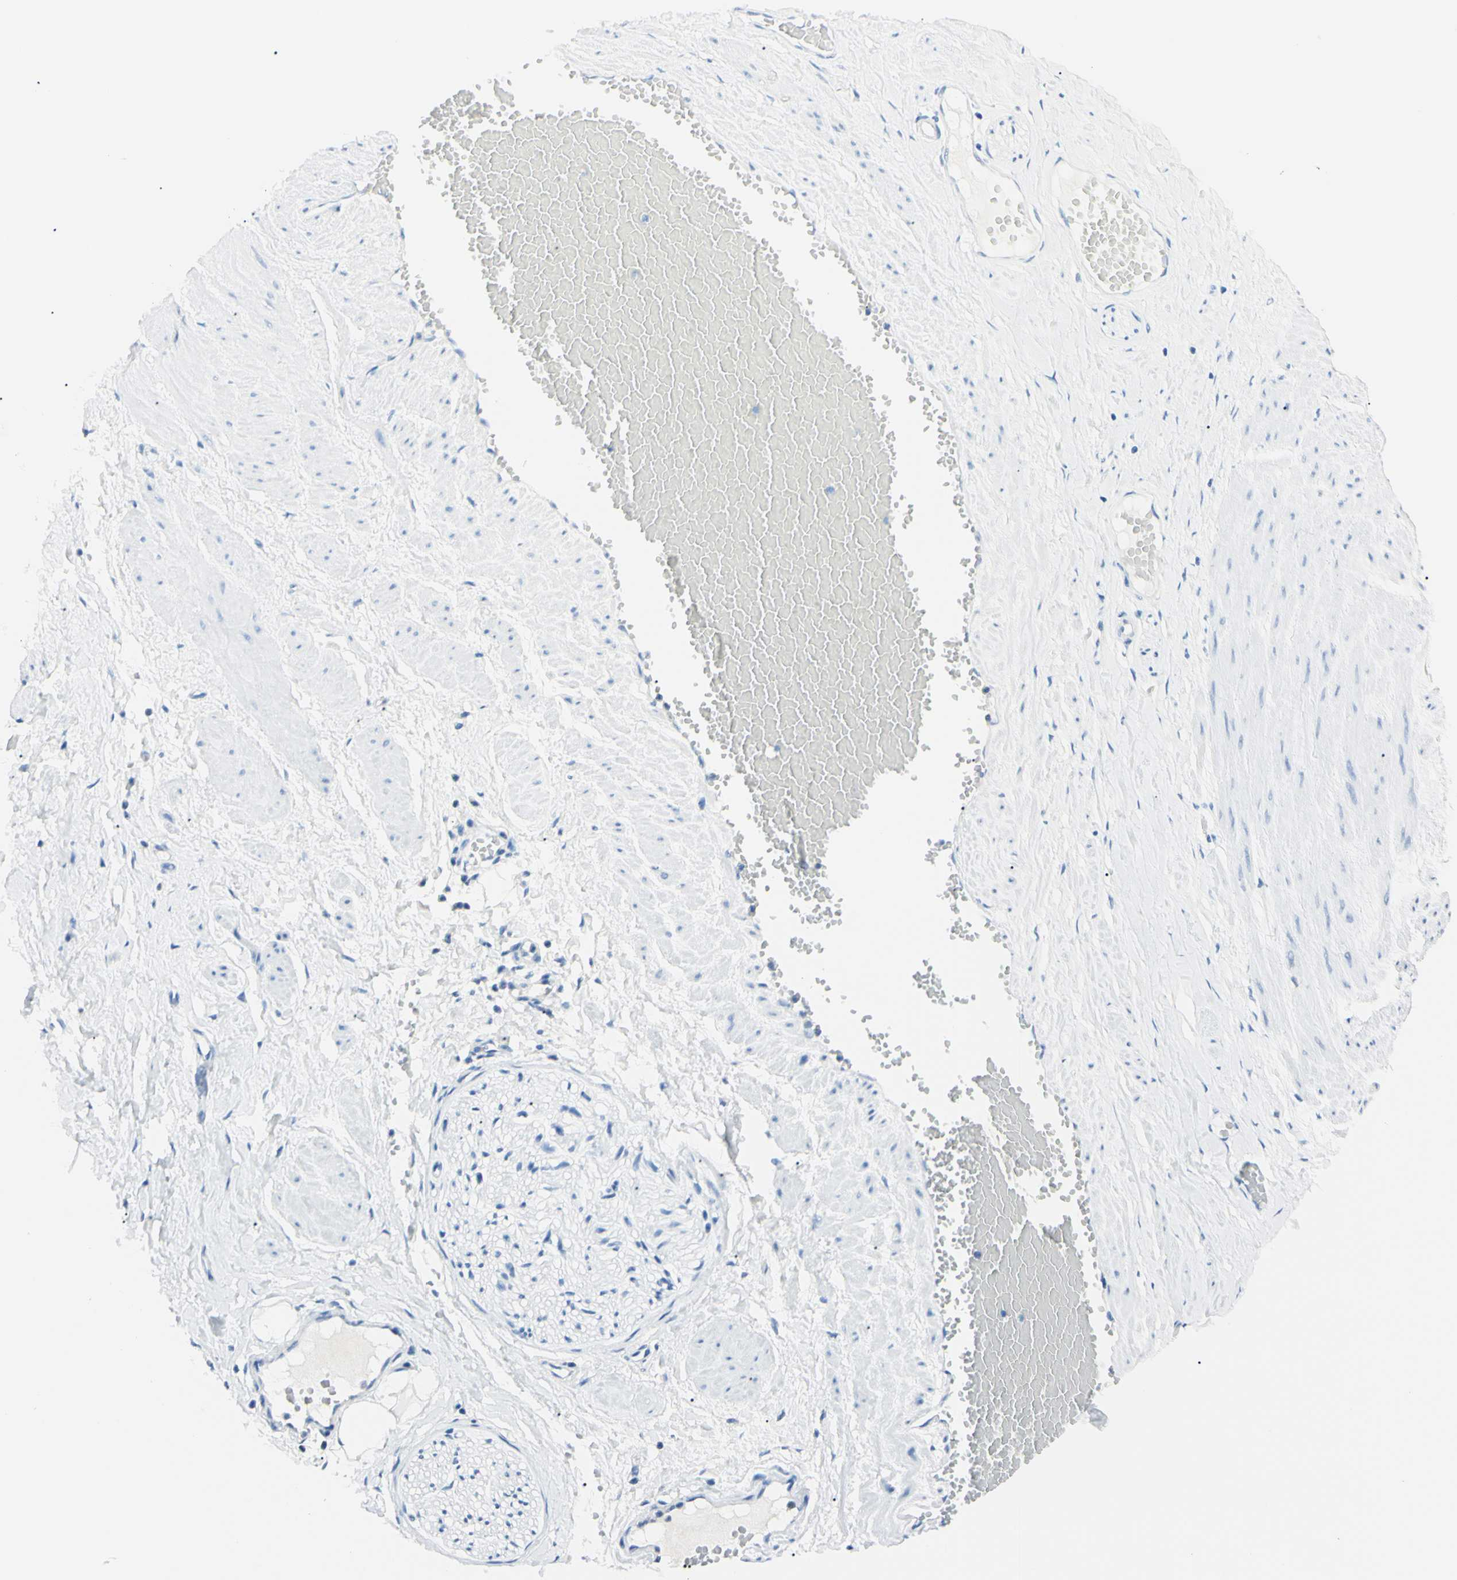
{"staining": {"intensity": "negative", "quantity": "none", "location": "none"}, "tissue": "adipose tissue", "cell_type": "Adipocytes", "image_type": "normal", "snomed": [{"axis": "morphology", "description": "Normal tissue, NOS"}, {"axis": "topography", "description": "Soft tissue"}, {"axis": "topography", "description": "Vascular tissue"}], "caption": "Human adipose tissue stained for a protein using immunohistochemistry demonstrates no positivity in adipocytes.", "gene": "FOLH1", "patient": {"sex": "female", "age": 35}}